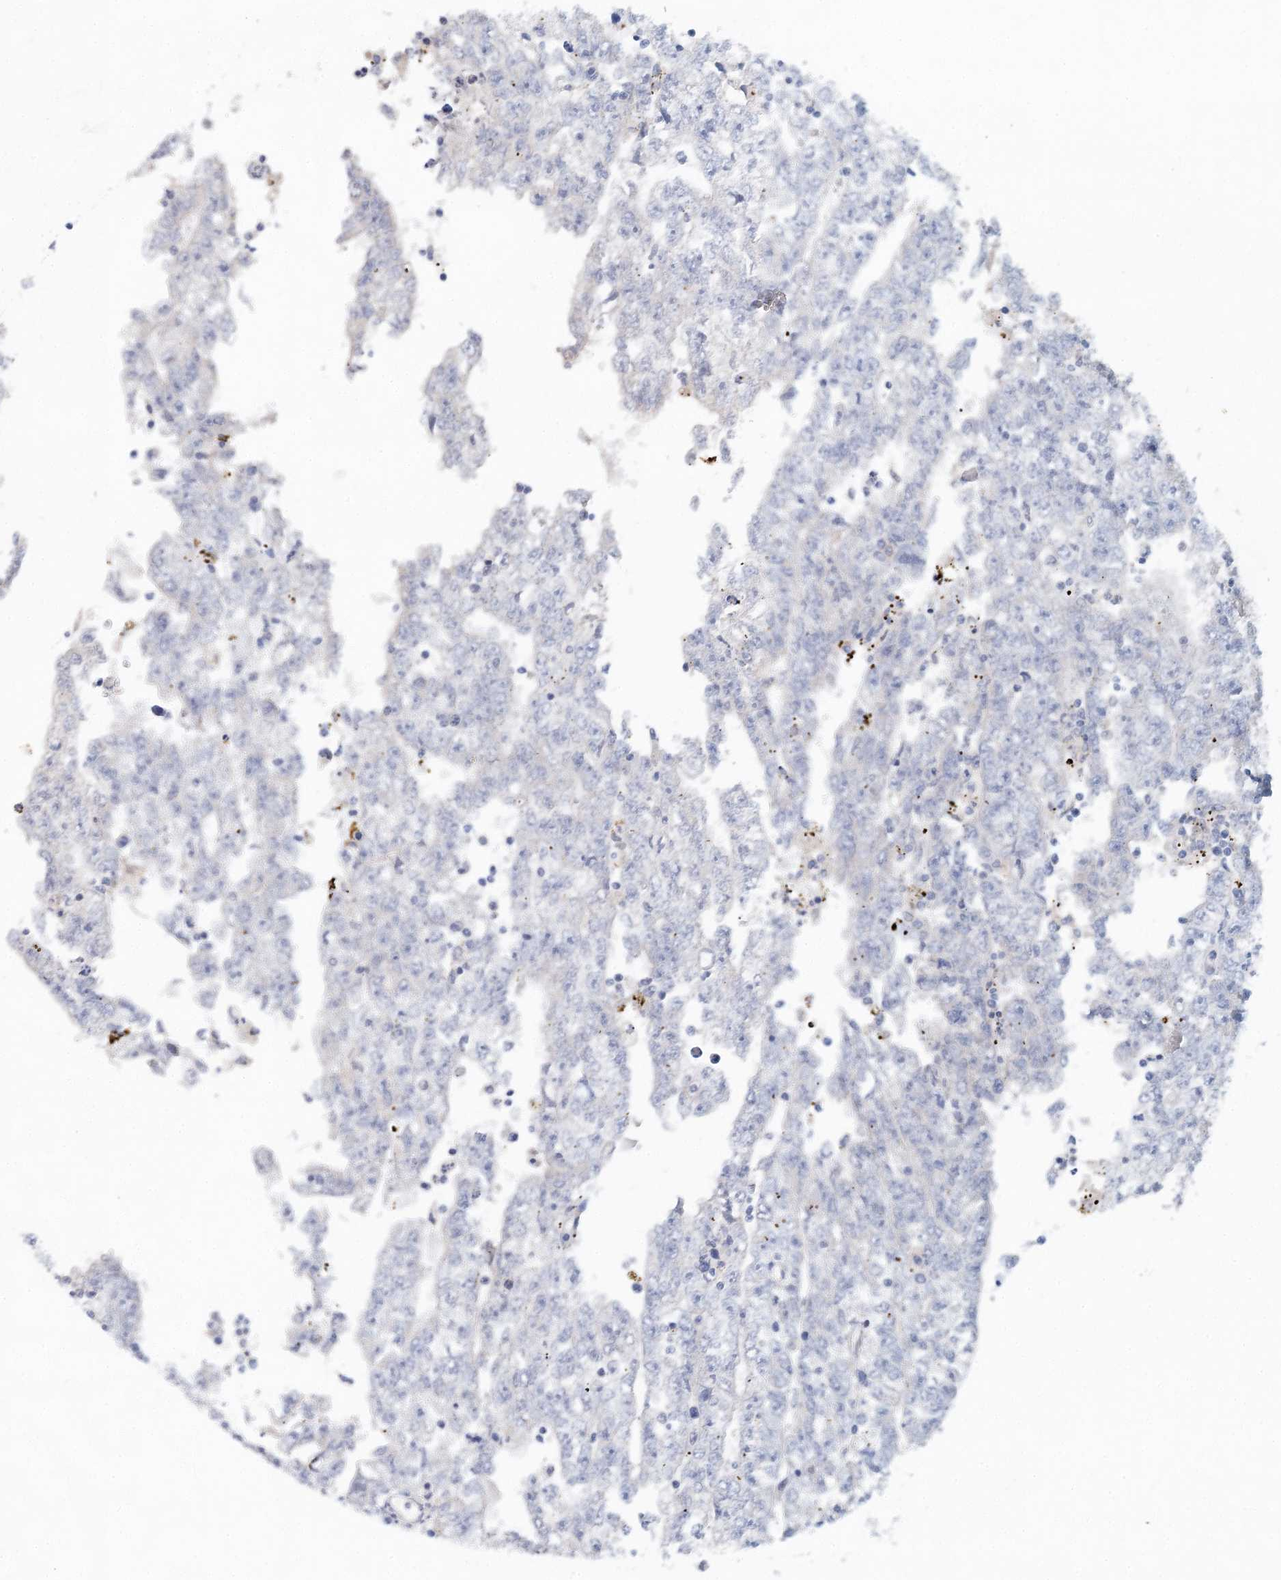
{"staining": {"intensity": "negative", "quantity": "none", "location": "none"}, "tissue": "testis cancer", "cell_type": "Tumor cells", "image_type": "cancer", "snomed": [{"axis": "morphology", "description": "Carcinoma, Embryonal, NOS"}, {"axis": "topography", "description": "Testis"}], "caption": "The histopathology image exhibits no significant positivity in tumor cells of testis cancer (embryonal carcinoma).", "gene": "BLTP1", "patient": {"sex": "male", "age": 25}}